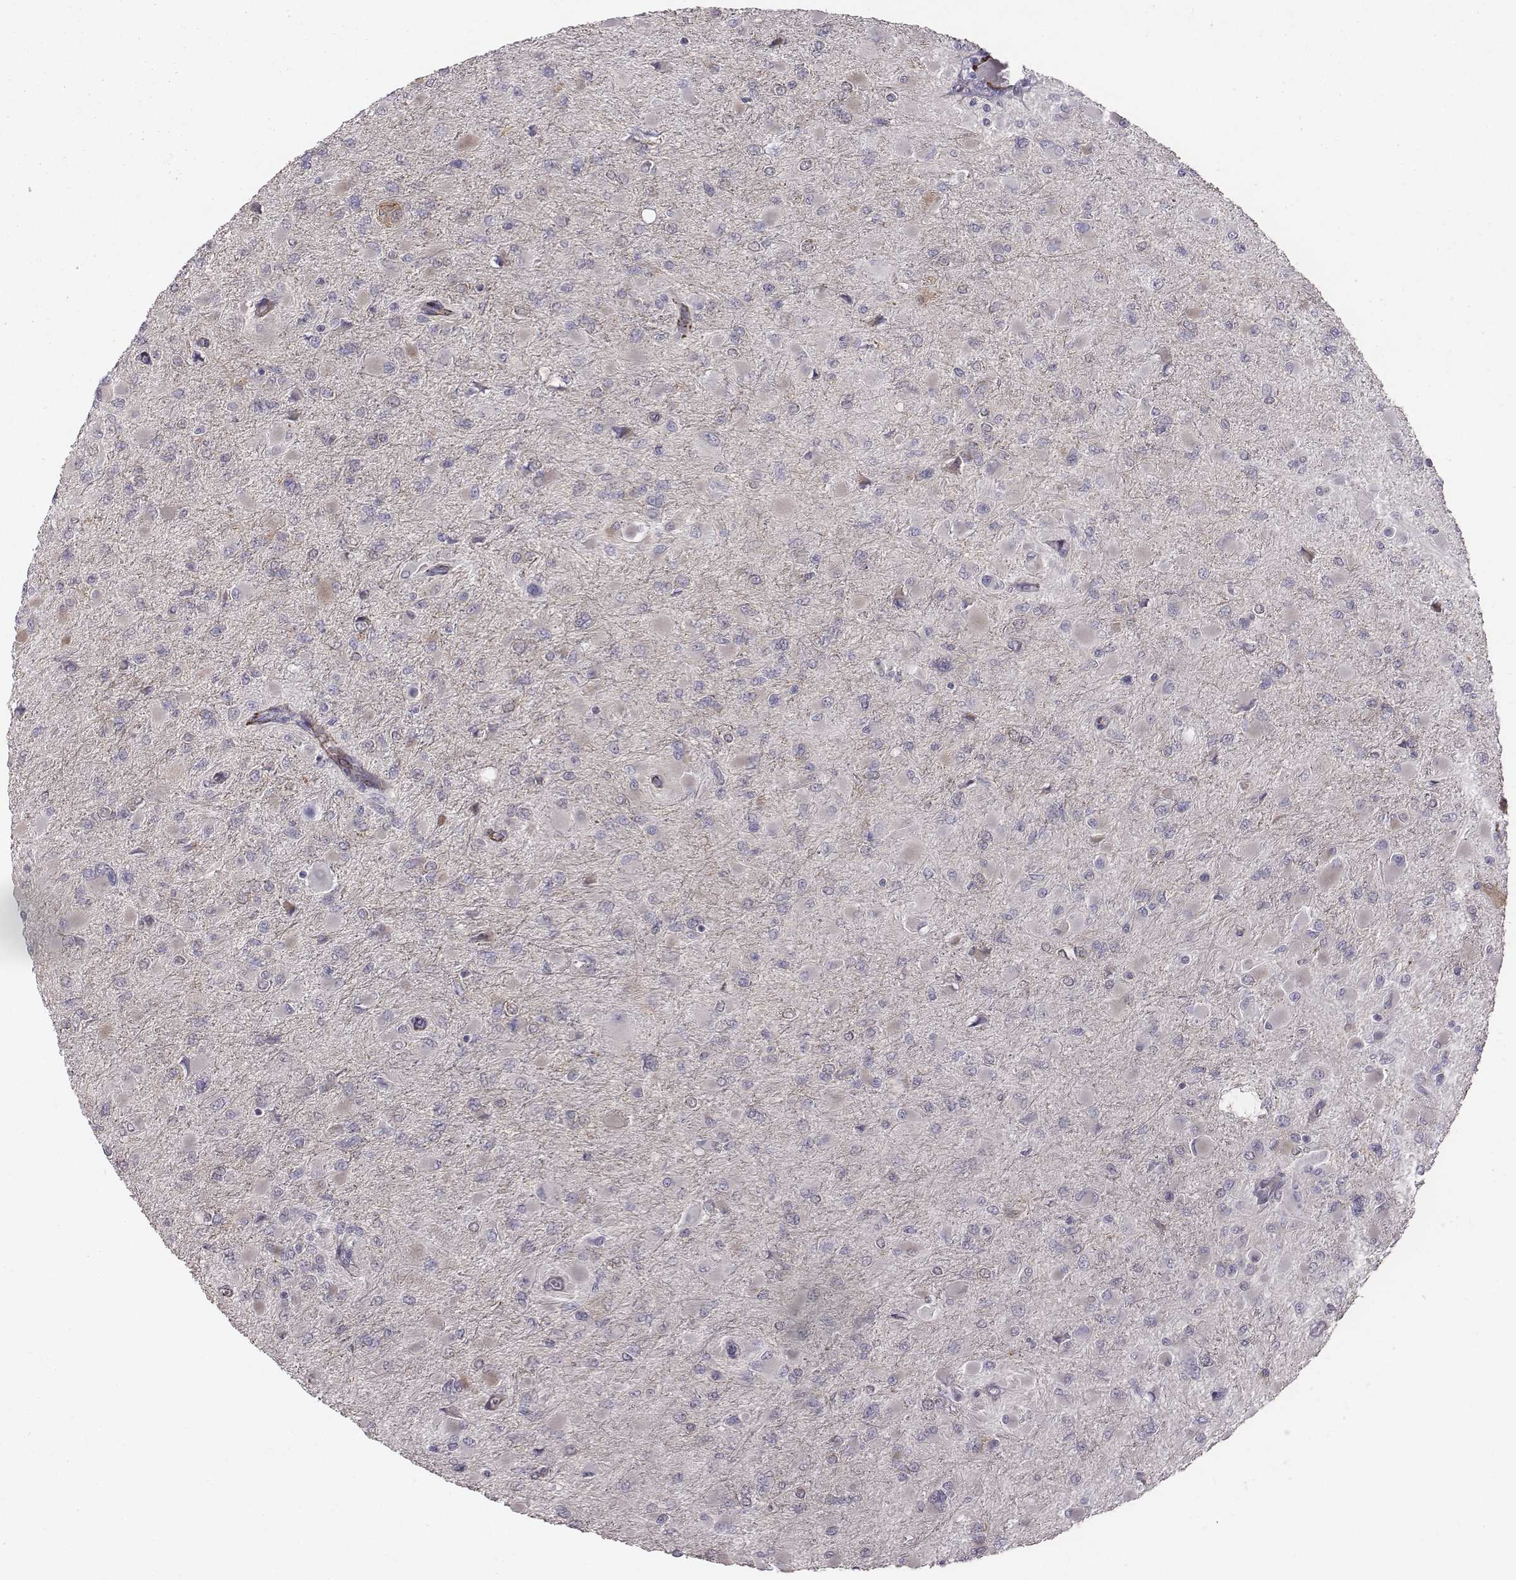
{"staining": {"intensity": "negative", "quantity": "none", "location": "none"}, "tissue": "glioma", "cell_type": "Tumor cells", "image_type": "cancer", "snomed": [{"axis": "morphology", "description": "Glioma, malignant, High grade"}, {"axis": "topography", "description": "Cerebral cortex"}], "caption": "High magnification brightfield microscopy of glioma stained with DAB (3,3'-diaminobenzidine) (brown) and counterstained with hematoxylin (blue): tumor cells show no significant positivity.", "gene": "PRKCZ", "patient": {"sex": "female", "age": 36}}